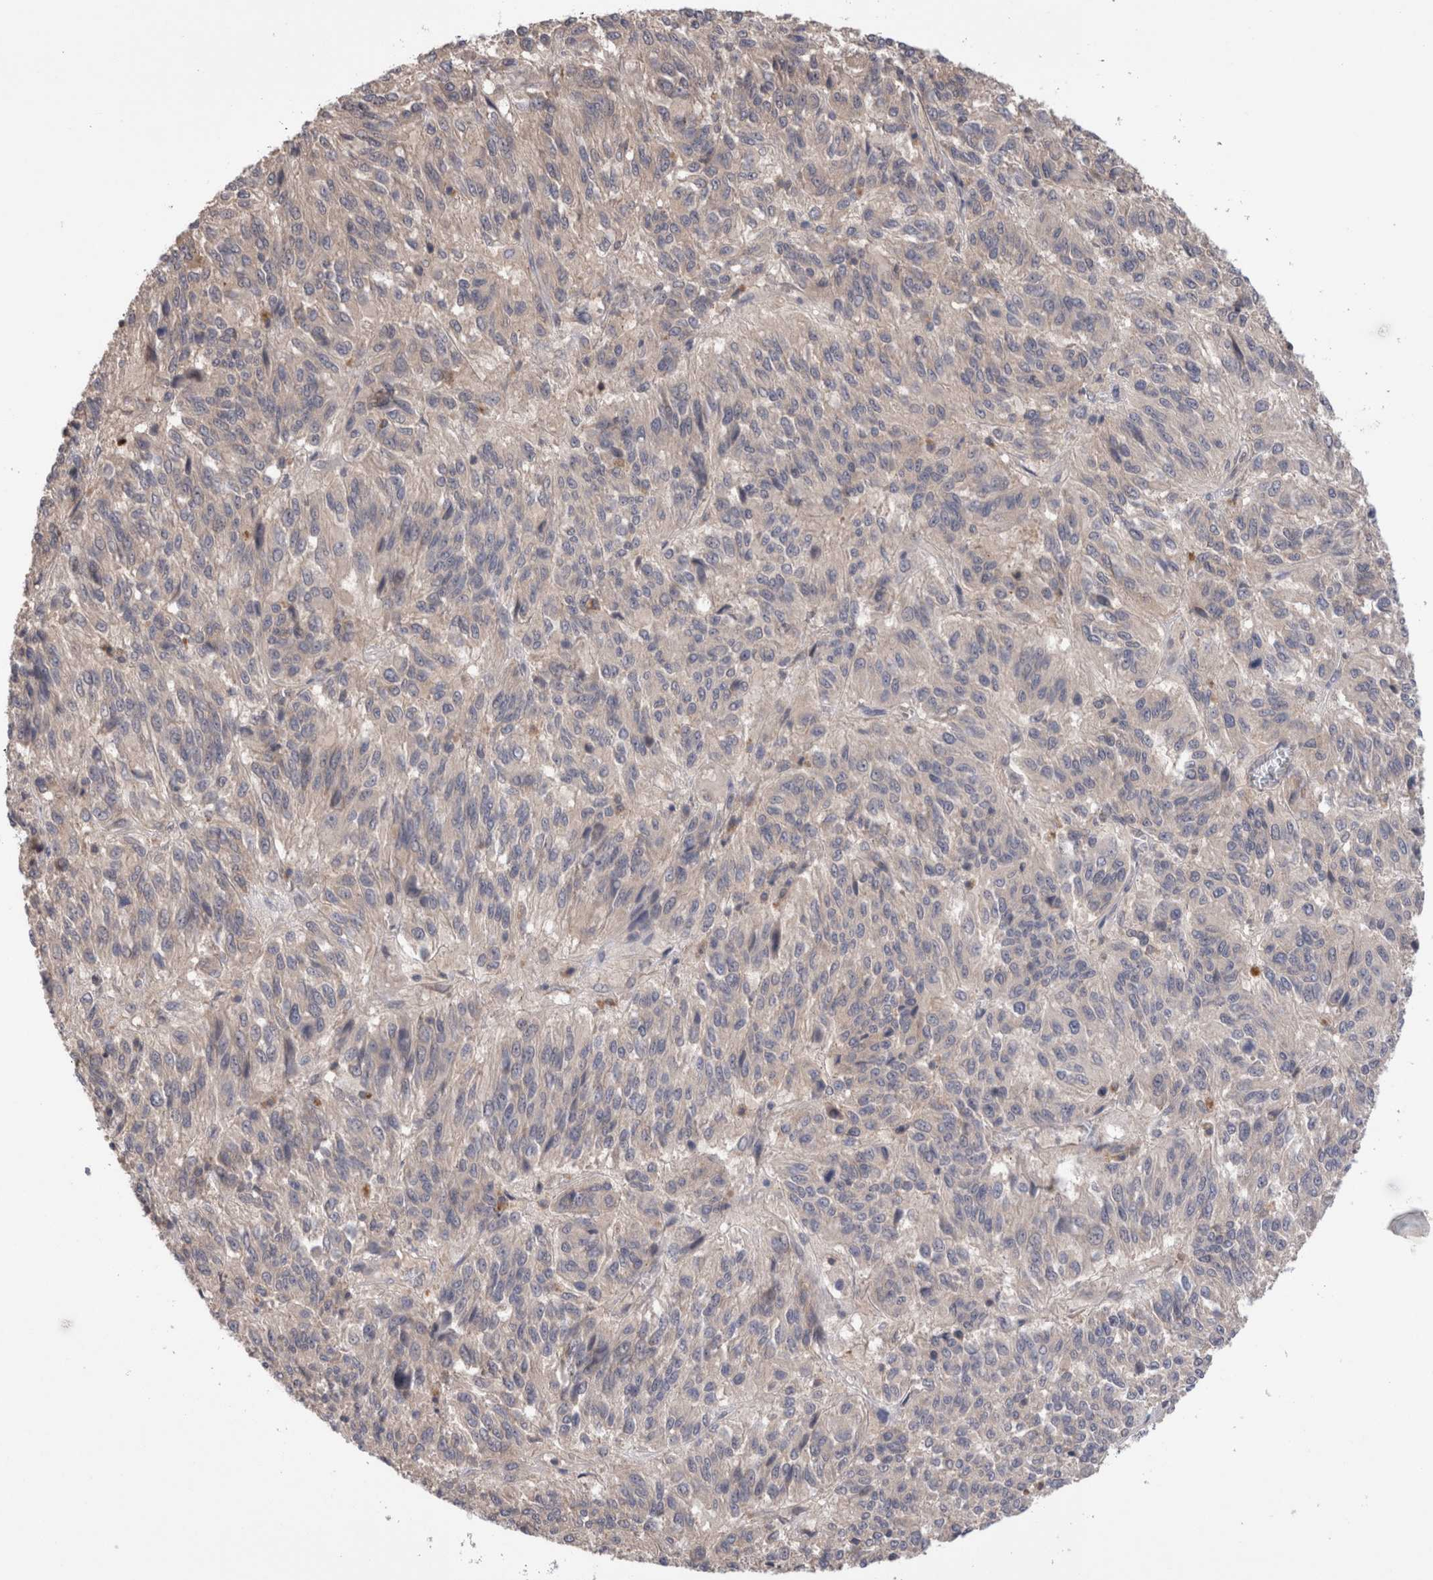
{"staining": {"intensity": "negative", "quantity": "none", "location": "none"}, "tissue": "melanoma", "cell_type": "Tumor cells", "image_type": "cancer", "snomed": [{"axis": "morphology", "description": "Malignant melanoma, Metastatic site"}, {"axis": "topography", "description": "Lung"}], "caption": "The image displays no staining of tumor cells in melanoma. The staining is performed using DAB (3,3'-diaminobenzidine) brown chromogen with nuclei counter-stained in using hematoxylin.", "gene": "OTOR", "patient": {"sex": "male", "age": 64}}